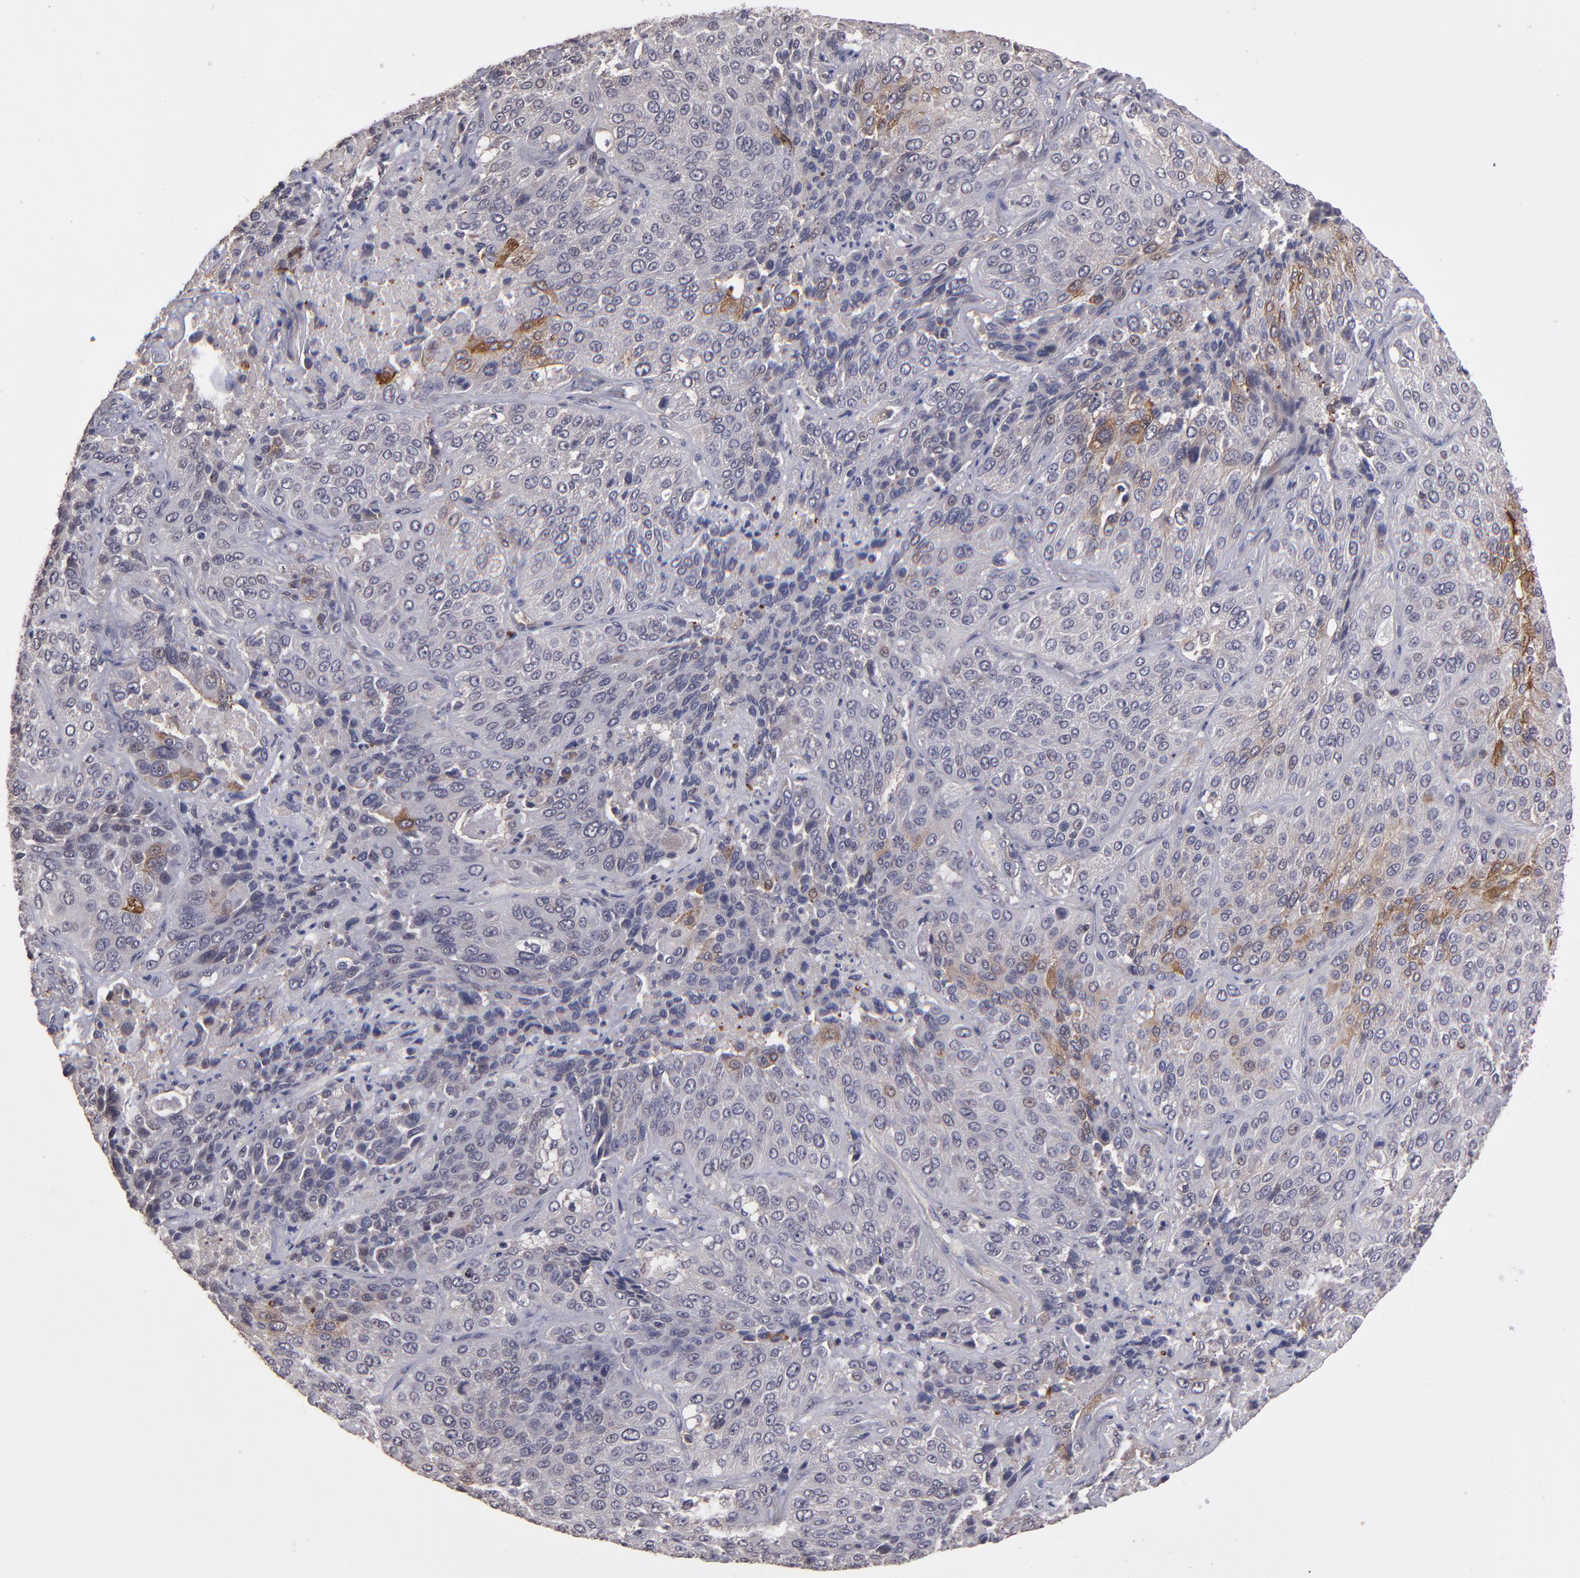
{"staining": {"intensity": "weak", "quantity": "<25%", "location": "cytoplasmic/membranous"}, "tissue": "lung cancer", "cell_type": "Tumor cells", "image_type": "cancer", "snomed": [{"axis": "morphology", "description": "Squamous cell carcinoma, NOS"}, {"axis": "topography", "description": "Lung"}], "caption": "Immunohistochemistry micrograph of human lung squamous cell carcinoma stained for a protein (brown), which reveals no expression in tumor cells. (DAB (3,3'-diaminobenzidine) immunohistochemistry, high magnification).", "gene": "NF2", "patient": {"sex": "male", "age": 54}}